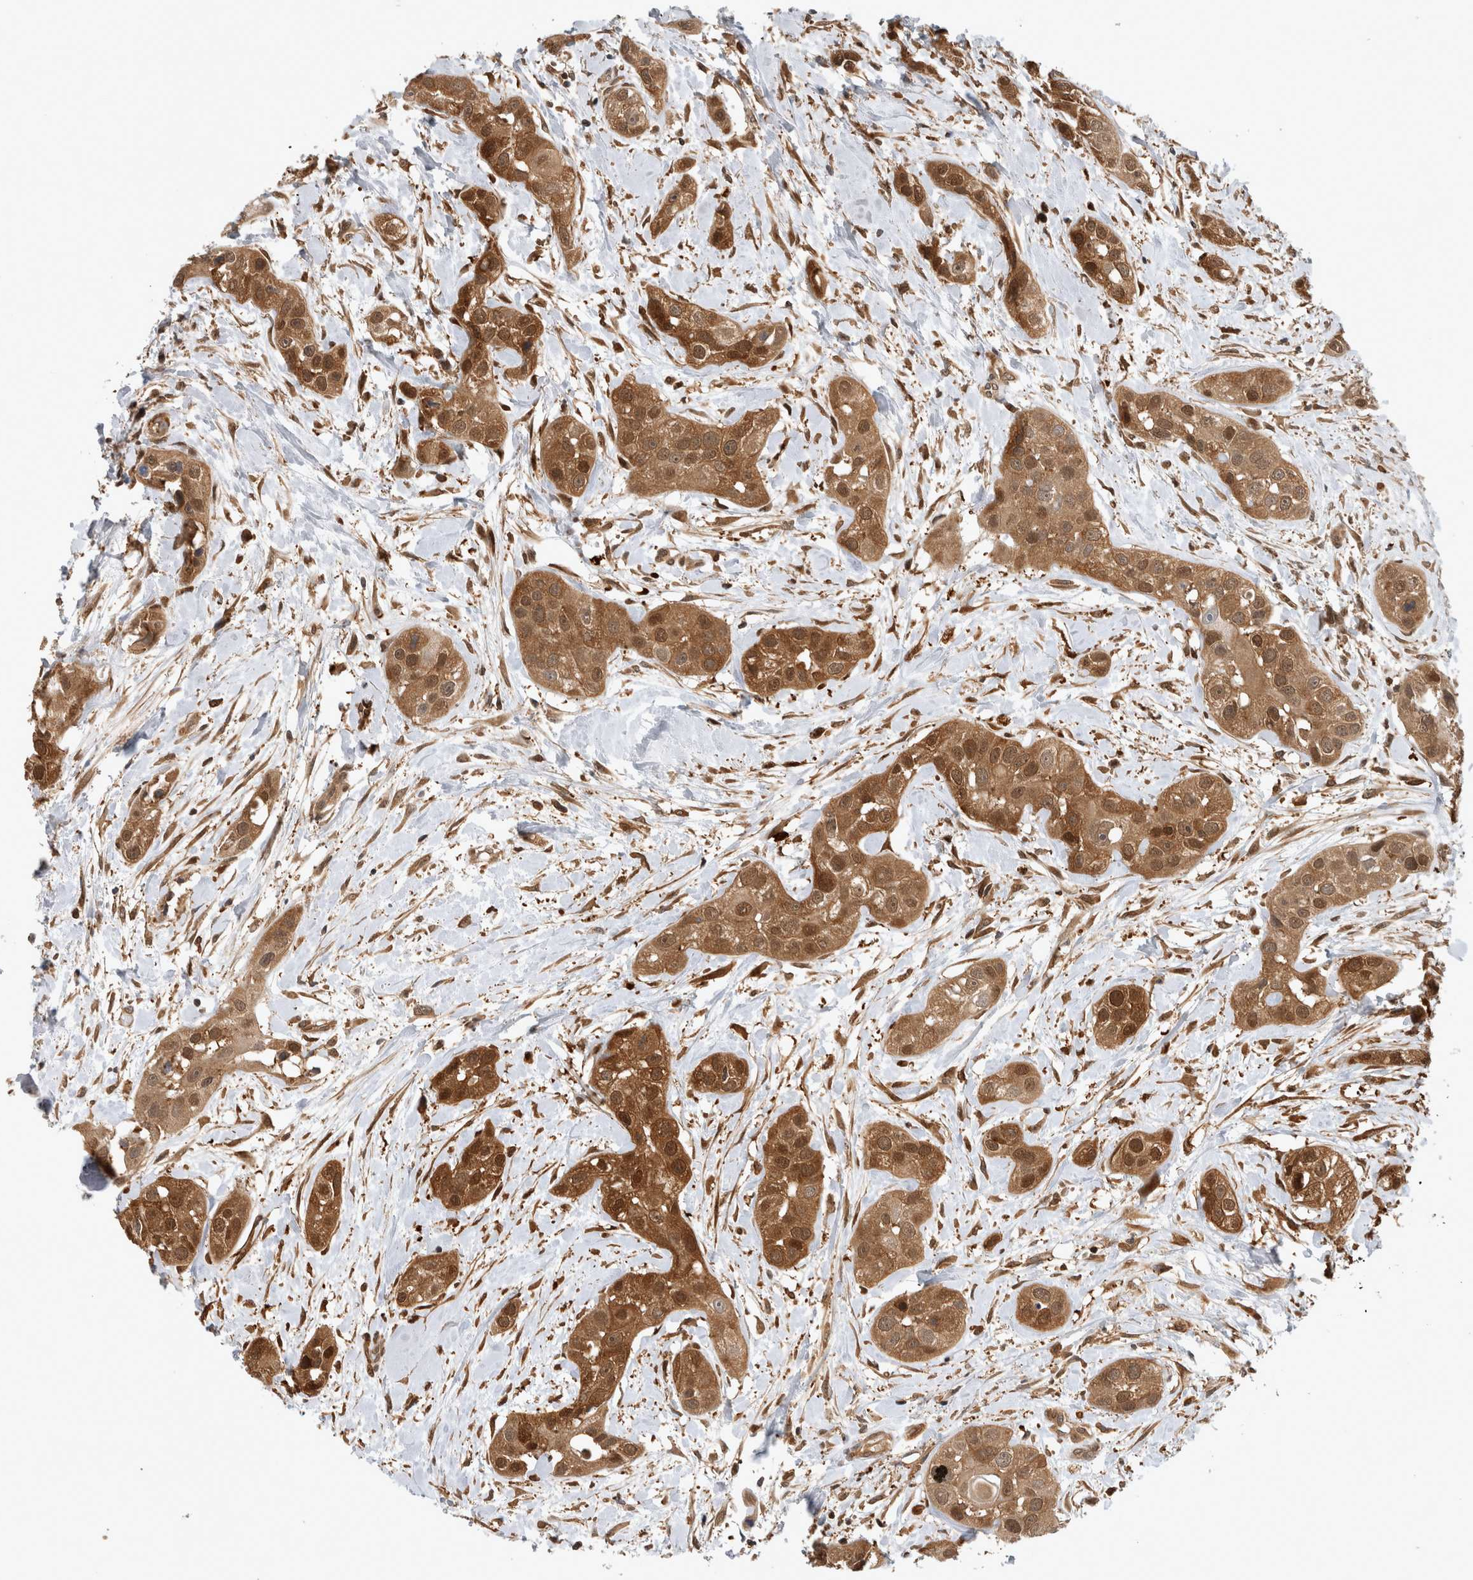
{"staining": {"intensity": "moderate", "quantity": ">75%", "location": "cytoplasmic/membranous,nuclear"}, "tissue": "head and neck cancer", "cell_type": "Tumor cells", "image_type": "cancer", "snomed": [{"axis": "morphology", "description": "Normal tissue, NOS"}, {"axis": "morphology", "description": "Squamous cell carcinoma, NOS"}, {"axis": "topography", "description": "Skeletal muscle"}, {"axis": "topography", "description": "Head-Neck"}], "caption": "Immunohistochemistry micrograph of squamous cell carcinoma (head and neck) stained for a protein (brown), which shows medium levels of moderate cytoplasmic/membranous and nuclear staining in approximately >75% of tumor cells.", "gene": "ASTN2", "patient": {"sex": "male", "age": 51}}